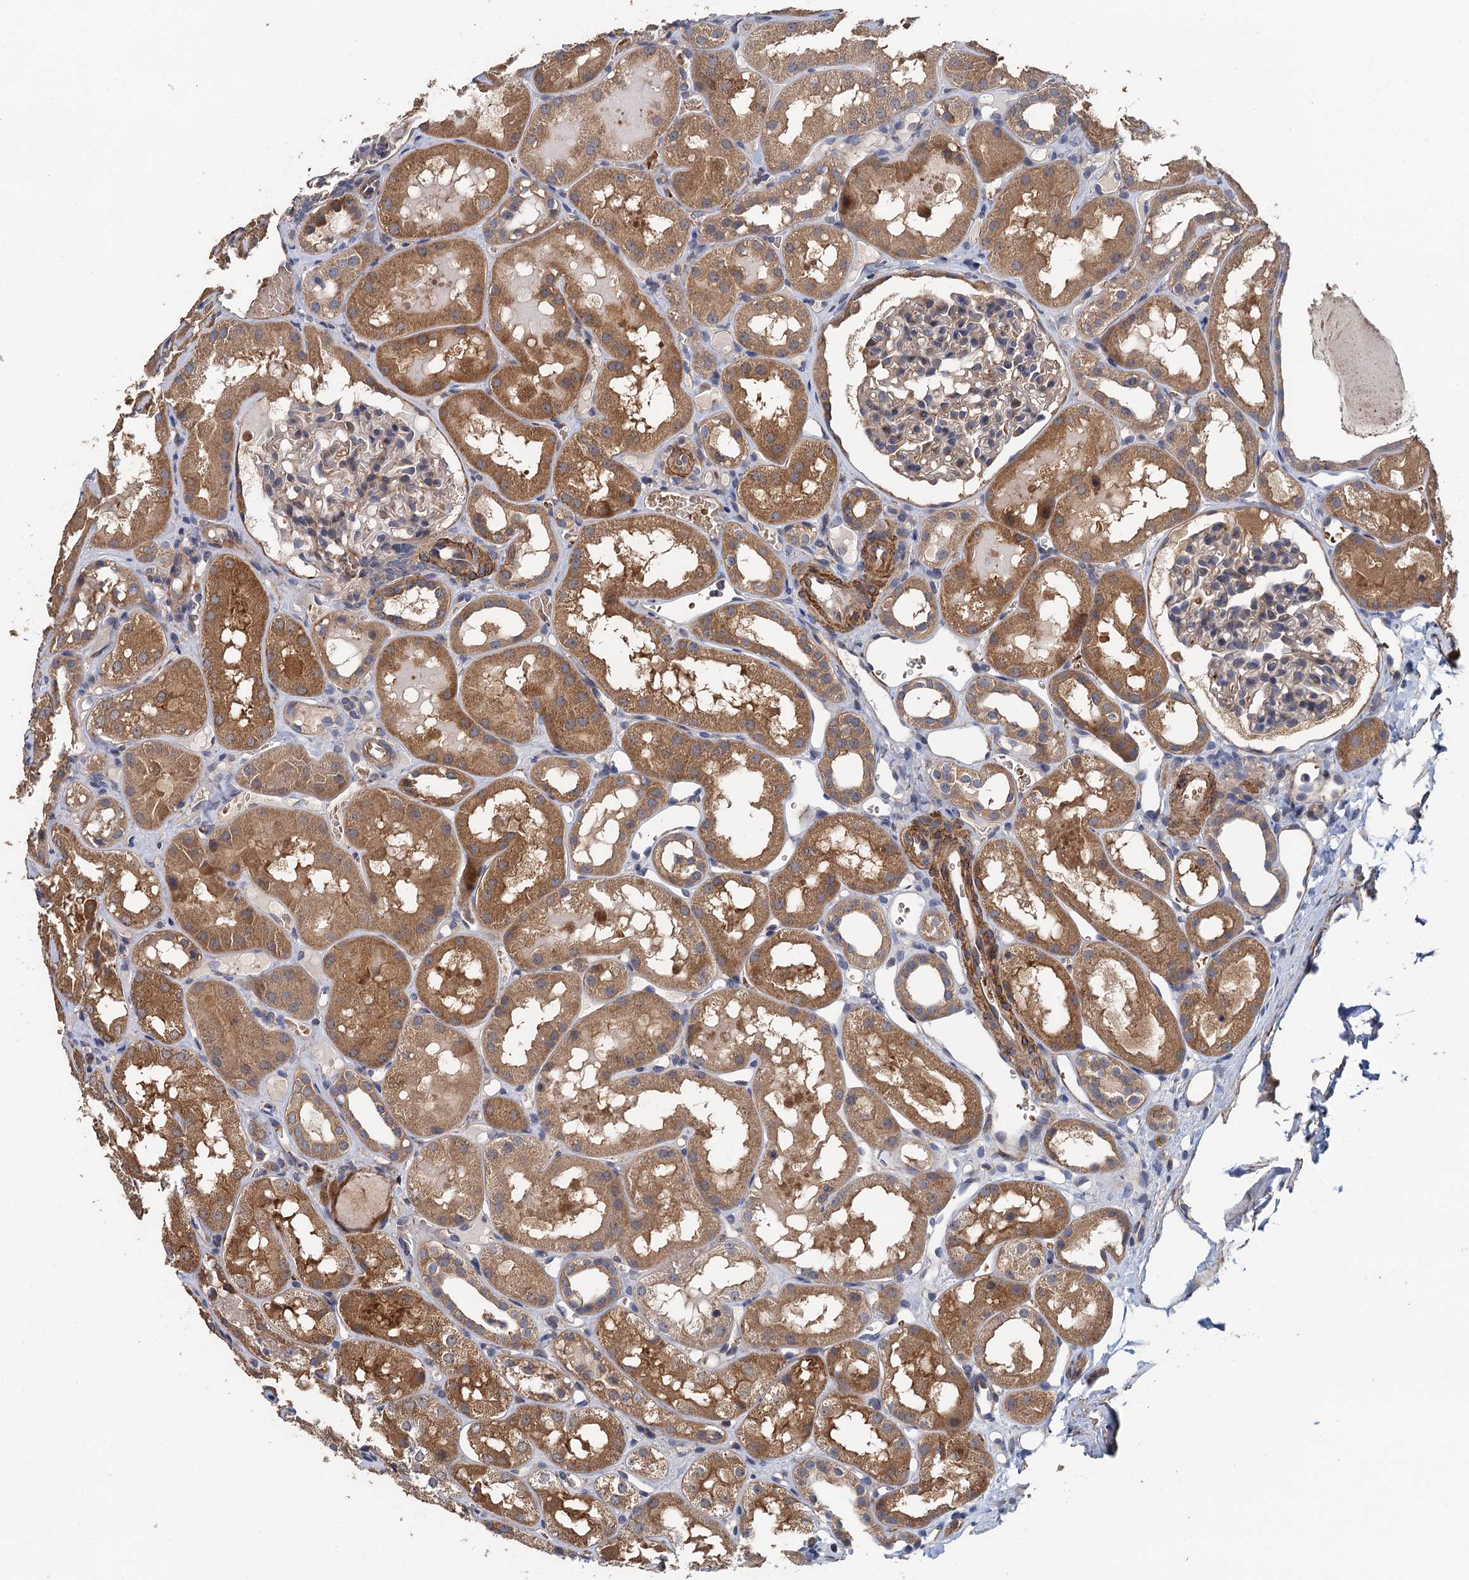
{"staining": {"intensity": "moderate", "quantity": "<25%", "location": "cytoplasmic/membranous"}, "tissue": "kidney", "cell_type": "Cells in glomeruli", "image_type": "normal", "snomed": [{"axis": "morphology", "description": "Normal tissue, NOS"}, {"axis": "topography", "description": "Kidney"}, {"axis": "topography", "description": "Urinary bladder"}], "caption": "Protein expression analysis of benign kidney displays moderate cytoplasmic/membranous positivity in about <25% of cells in glomeruli. The staining is performed using DAB brown chromogen to label protein expression. The nuclei are counter-stained blue using hematoxylin.", "gene": "RSAD2", "patient": {"sex": "male", "age": 16}}